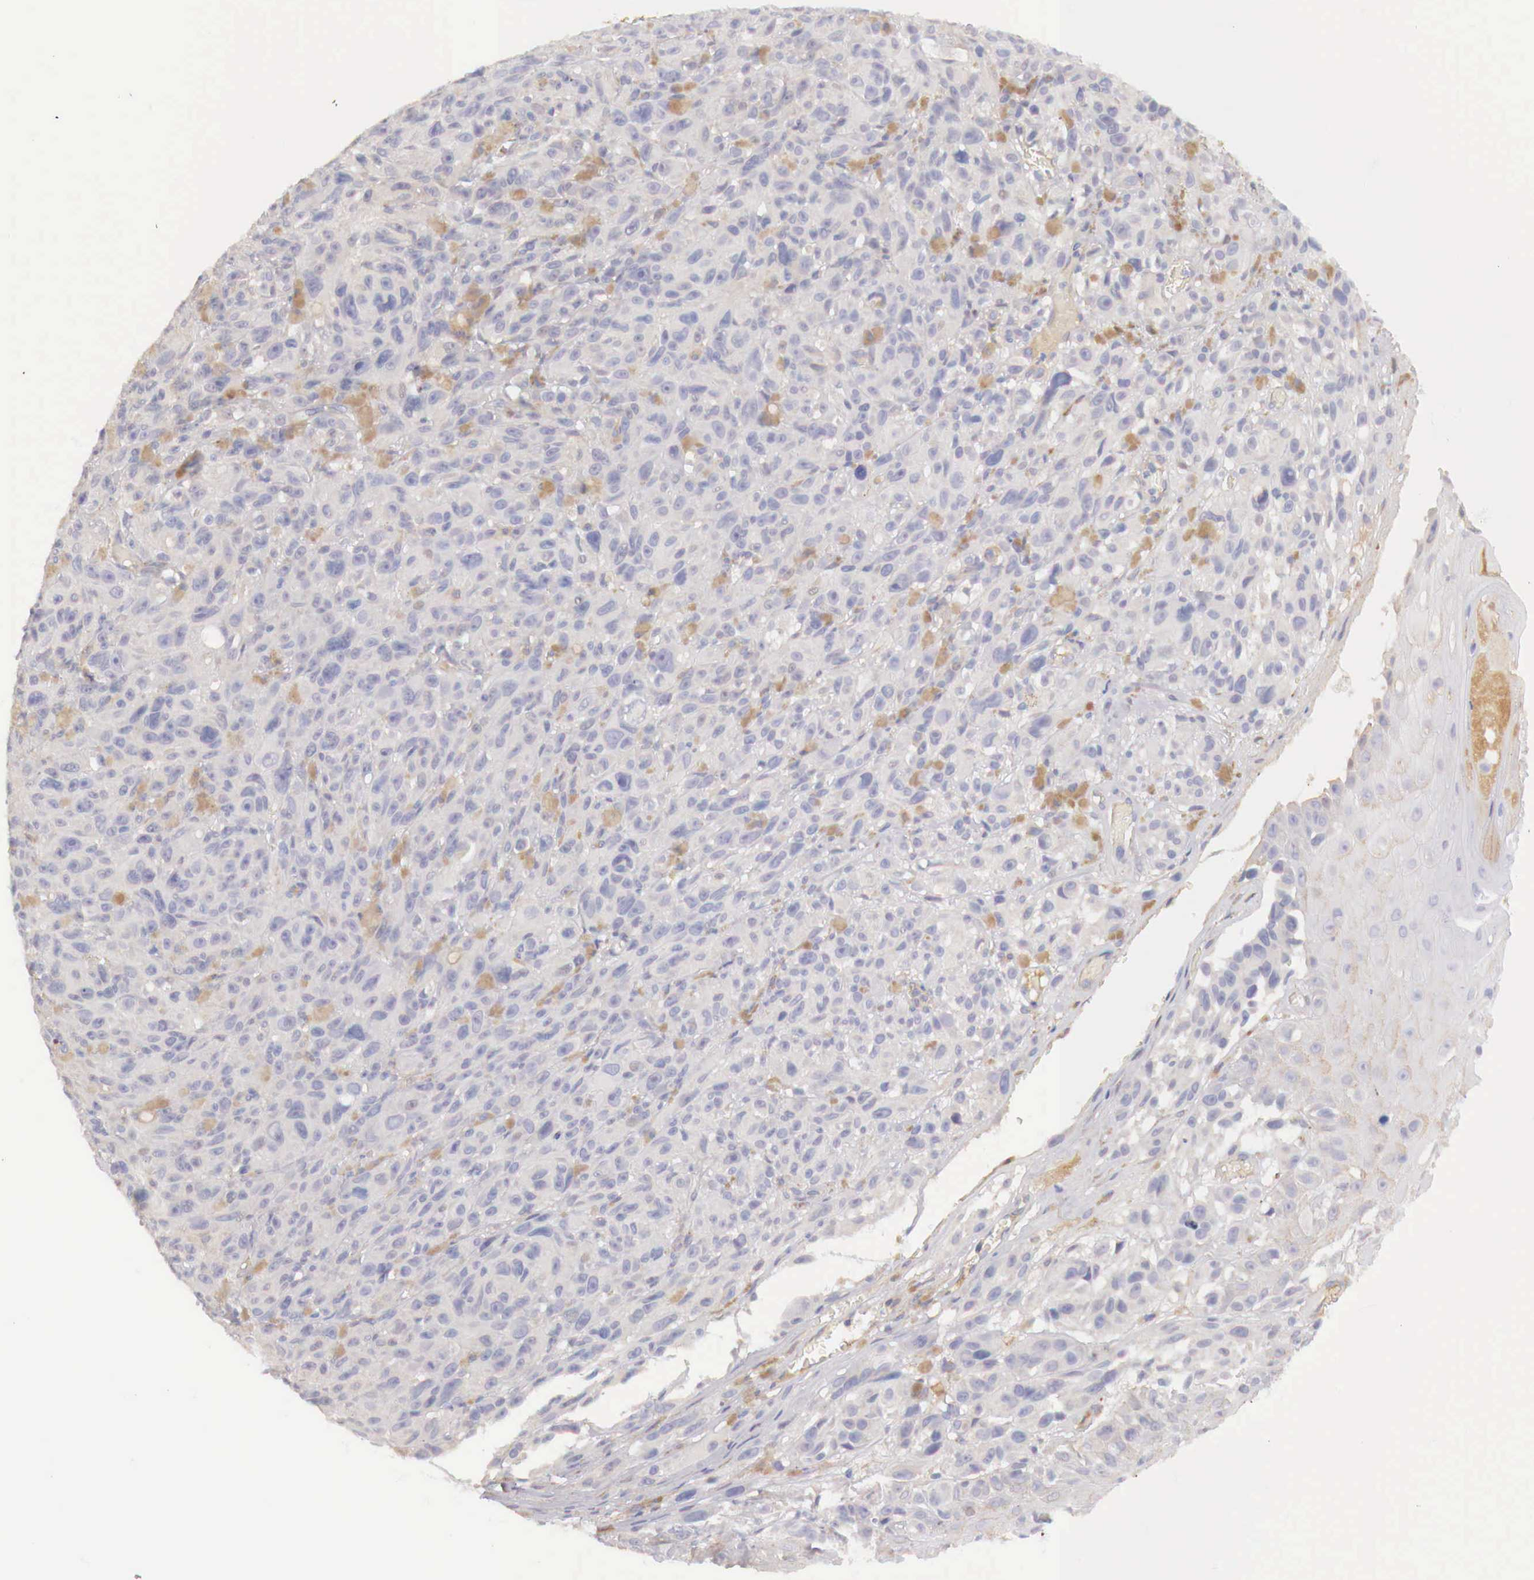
{"staining": {"intensity": "negative", "quantity": "none", "location": "none"}, "tissue": "melanoma", "cell_type": "Tumor cells", "image_type": "cancer", "snomed": [{"axis": "morphology", "description": "Malignant melanoma, NOS"}, {"axis": "topography", "description": "Skin"}], "caption": "Immunohistochemical staining of malignant melanoma shows no significant positivity in tumor cells.", "gene": "KLHDC7B", "patient": {"sex": "male", "age": 67}}